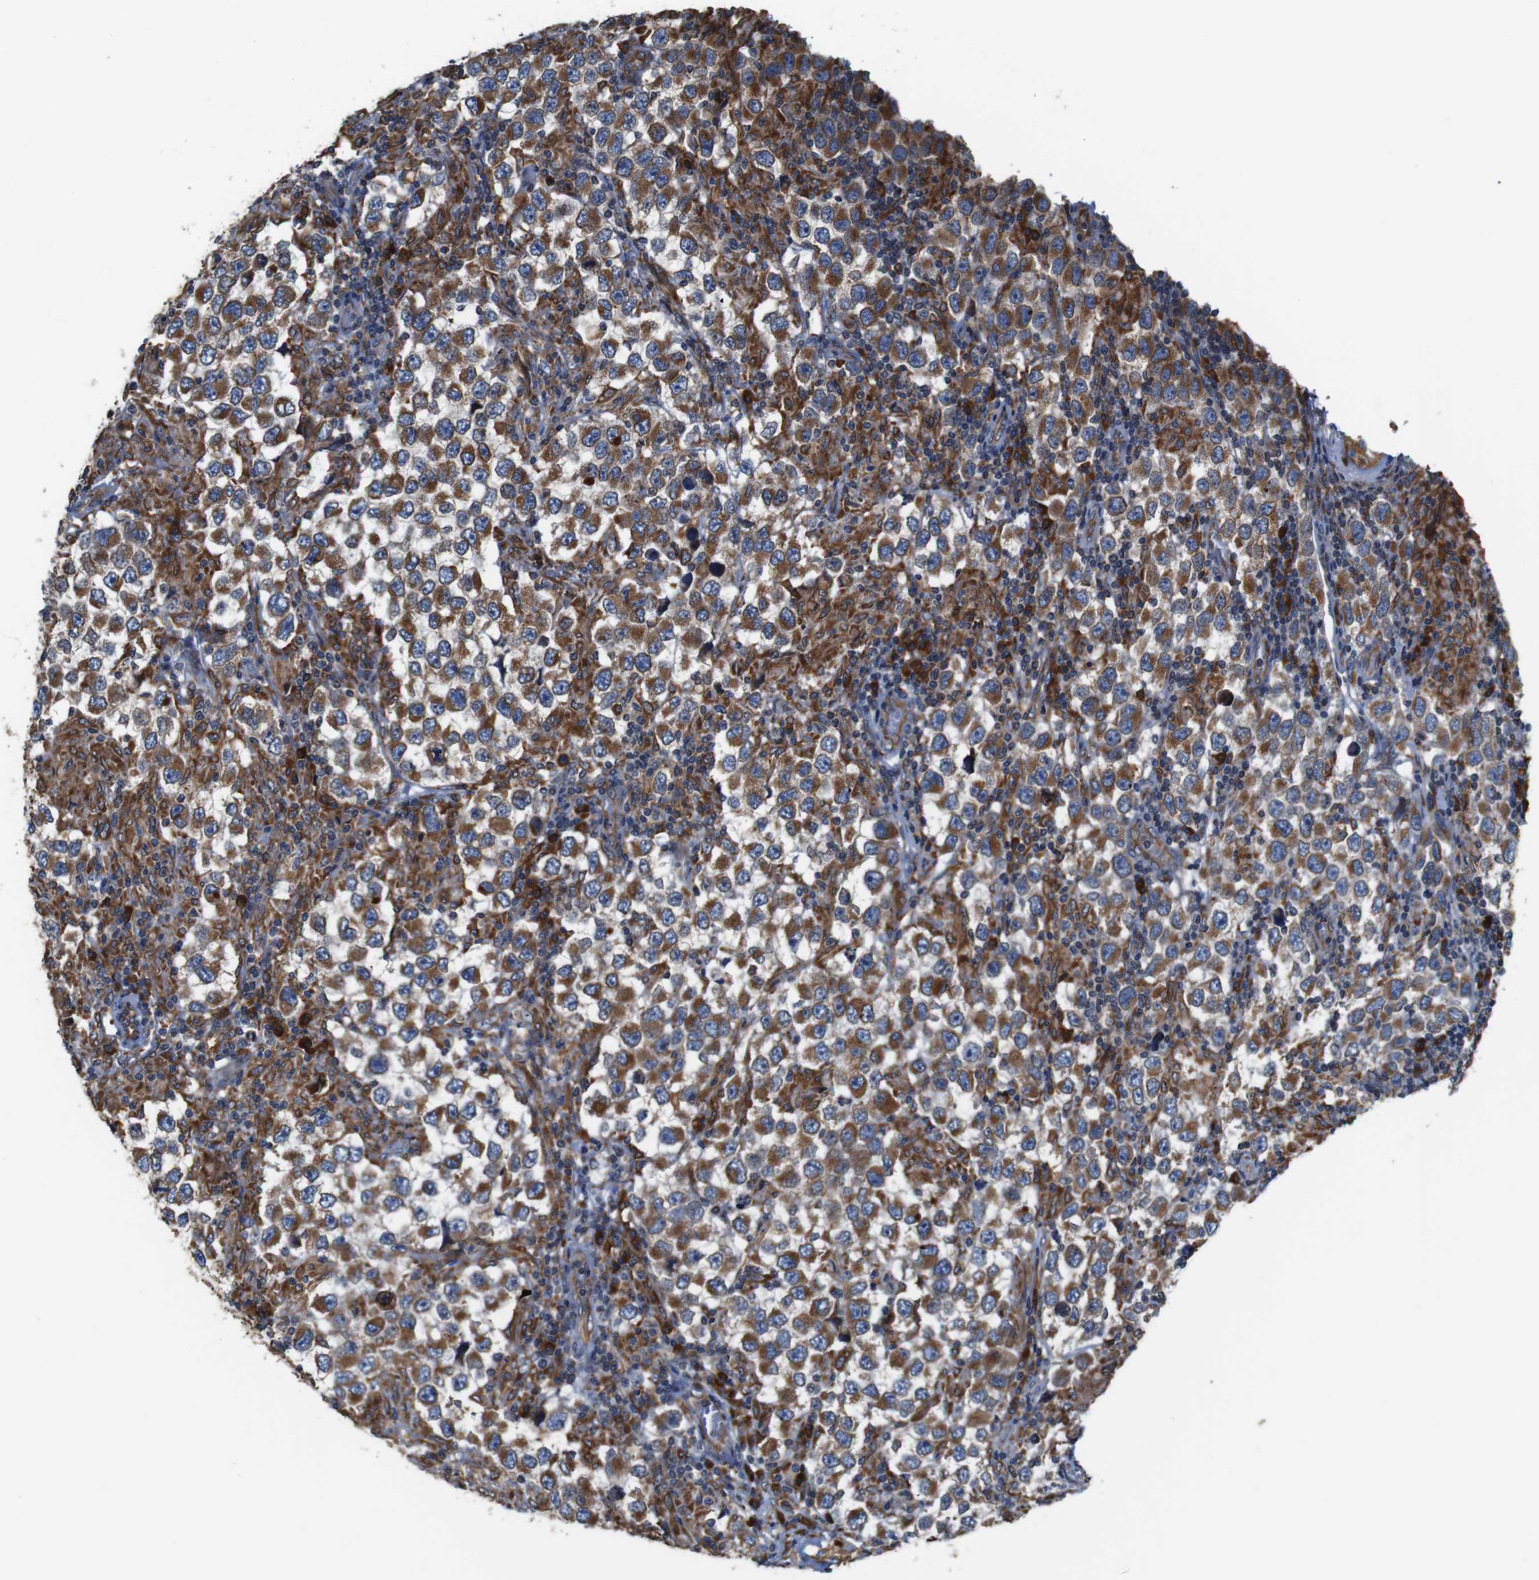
{"staining": {"intensity": "moderate", "quantity": ">75%", "location": "cytoplasmic/membranous"}, "tissue": "testis cancer", "cell_type": "Tumor cells", "image_type": "cancer", "snomed": [{"axis": "morphology", "description": "Carcinoma, Embryonal, NOS"}, {"axis": "topography", "description": "Testis"}], "caption": "Protein staining exhibits moderate cytoplasmic/membranous staining in about >75% of tumor cells in testis cancer.", "gene": "UGGT1", "patient": {"sex": "male", "age": 21}}